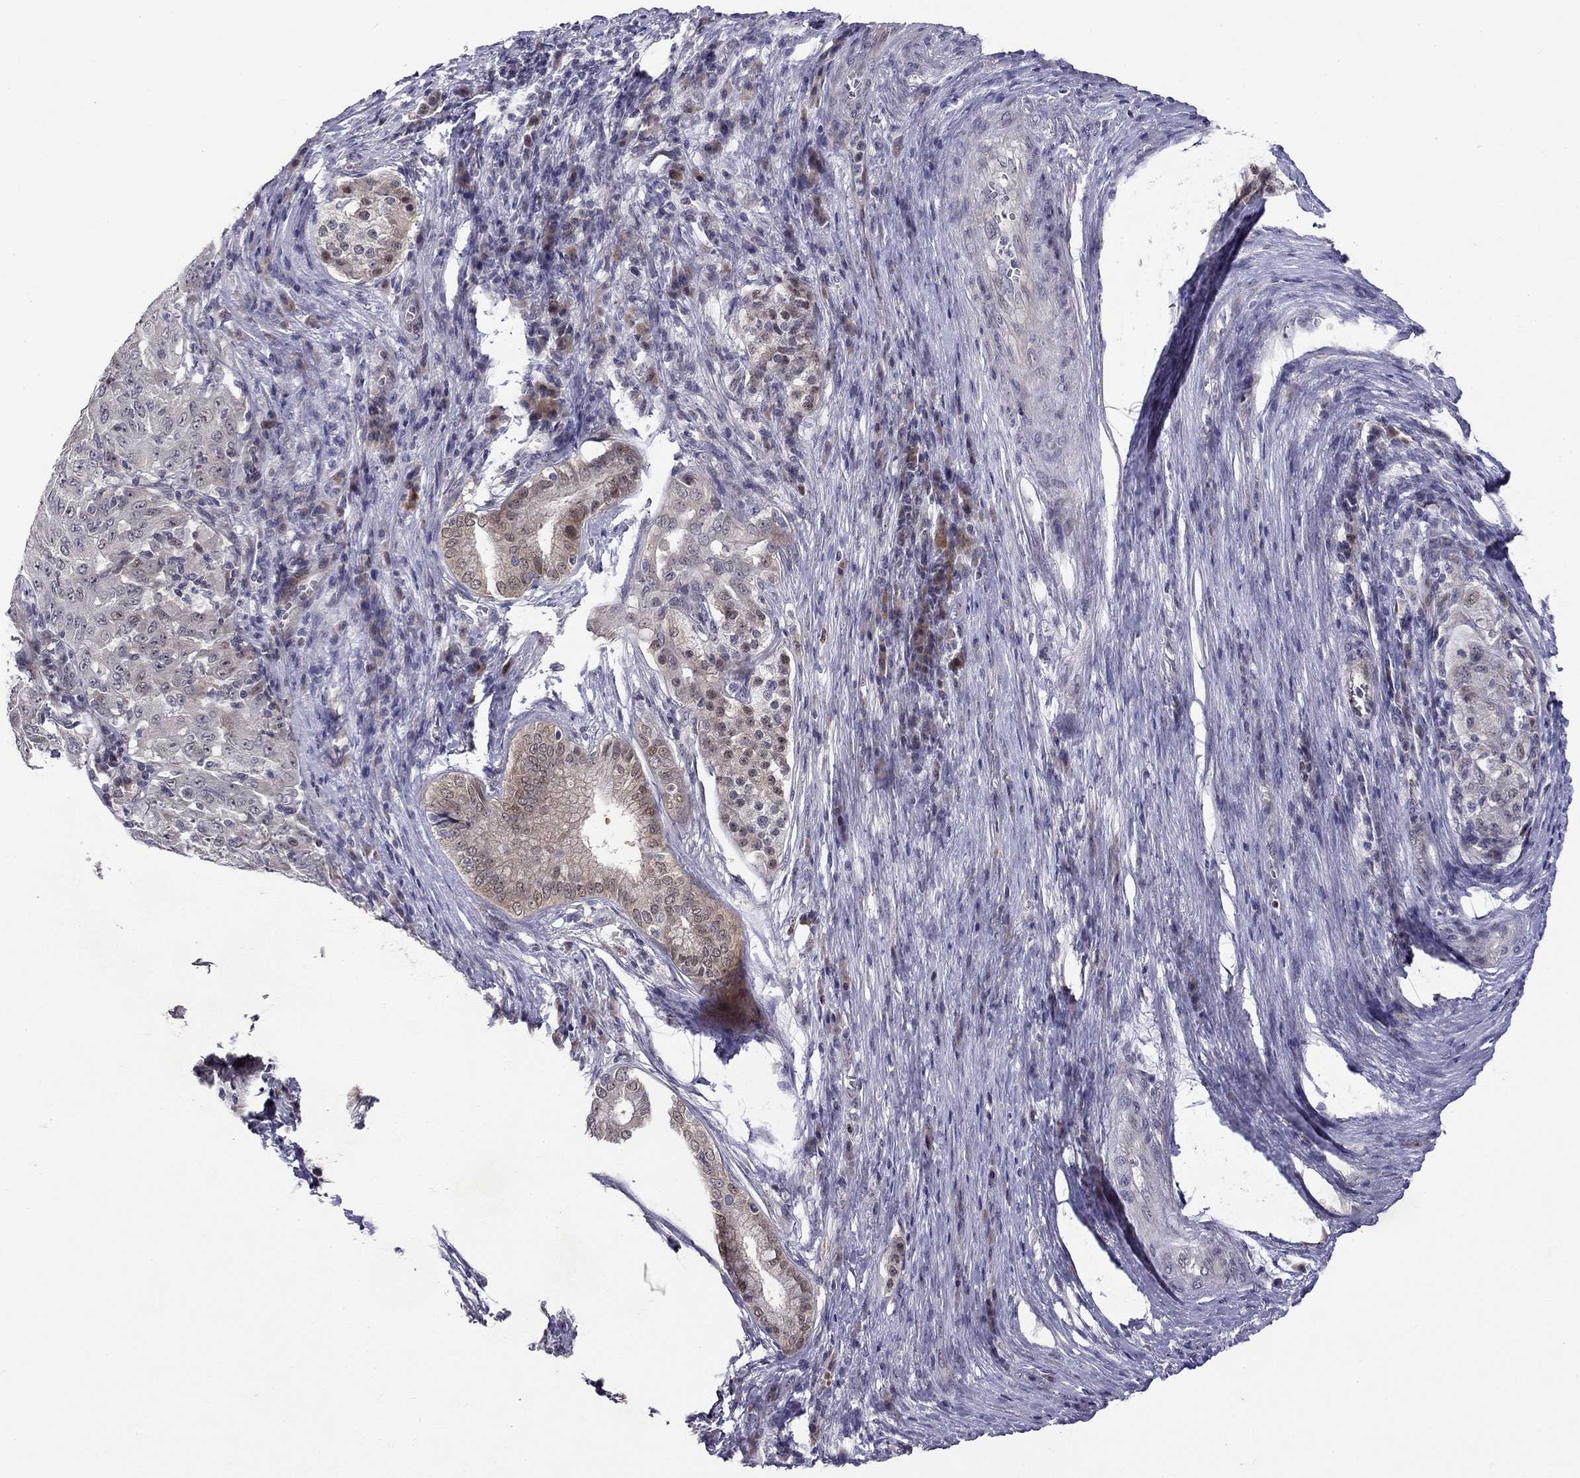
{"staining": {"intensity": "negative", "quantity": "none", "location": "none"}, "tissue": "pancreatic cancer", "cell_type": "Tumor cells", "image_type": "cancer", "snomed": [{"axis": "morphology", "description": "Adenocarcinoma, NOS"}, {"axis": "topography", "description": "Pancreas"}], "caption": "The micrograph exhibits no significant staining in tumor cells of pancreatic adenocarcinoma.", "gene": "STXBP6", "patient": {"sex": "male", "age": 63}}